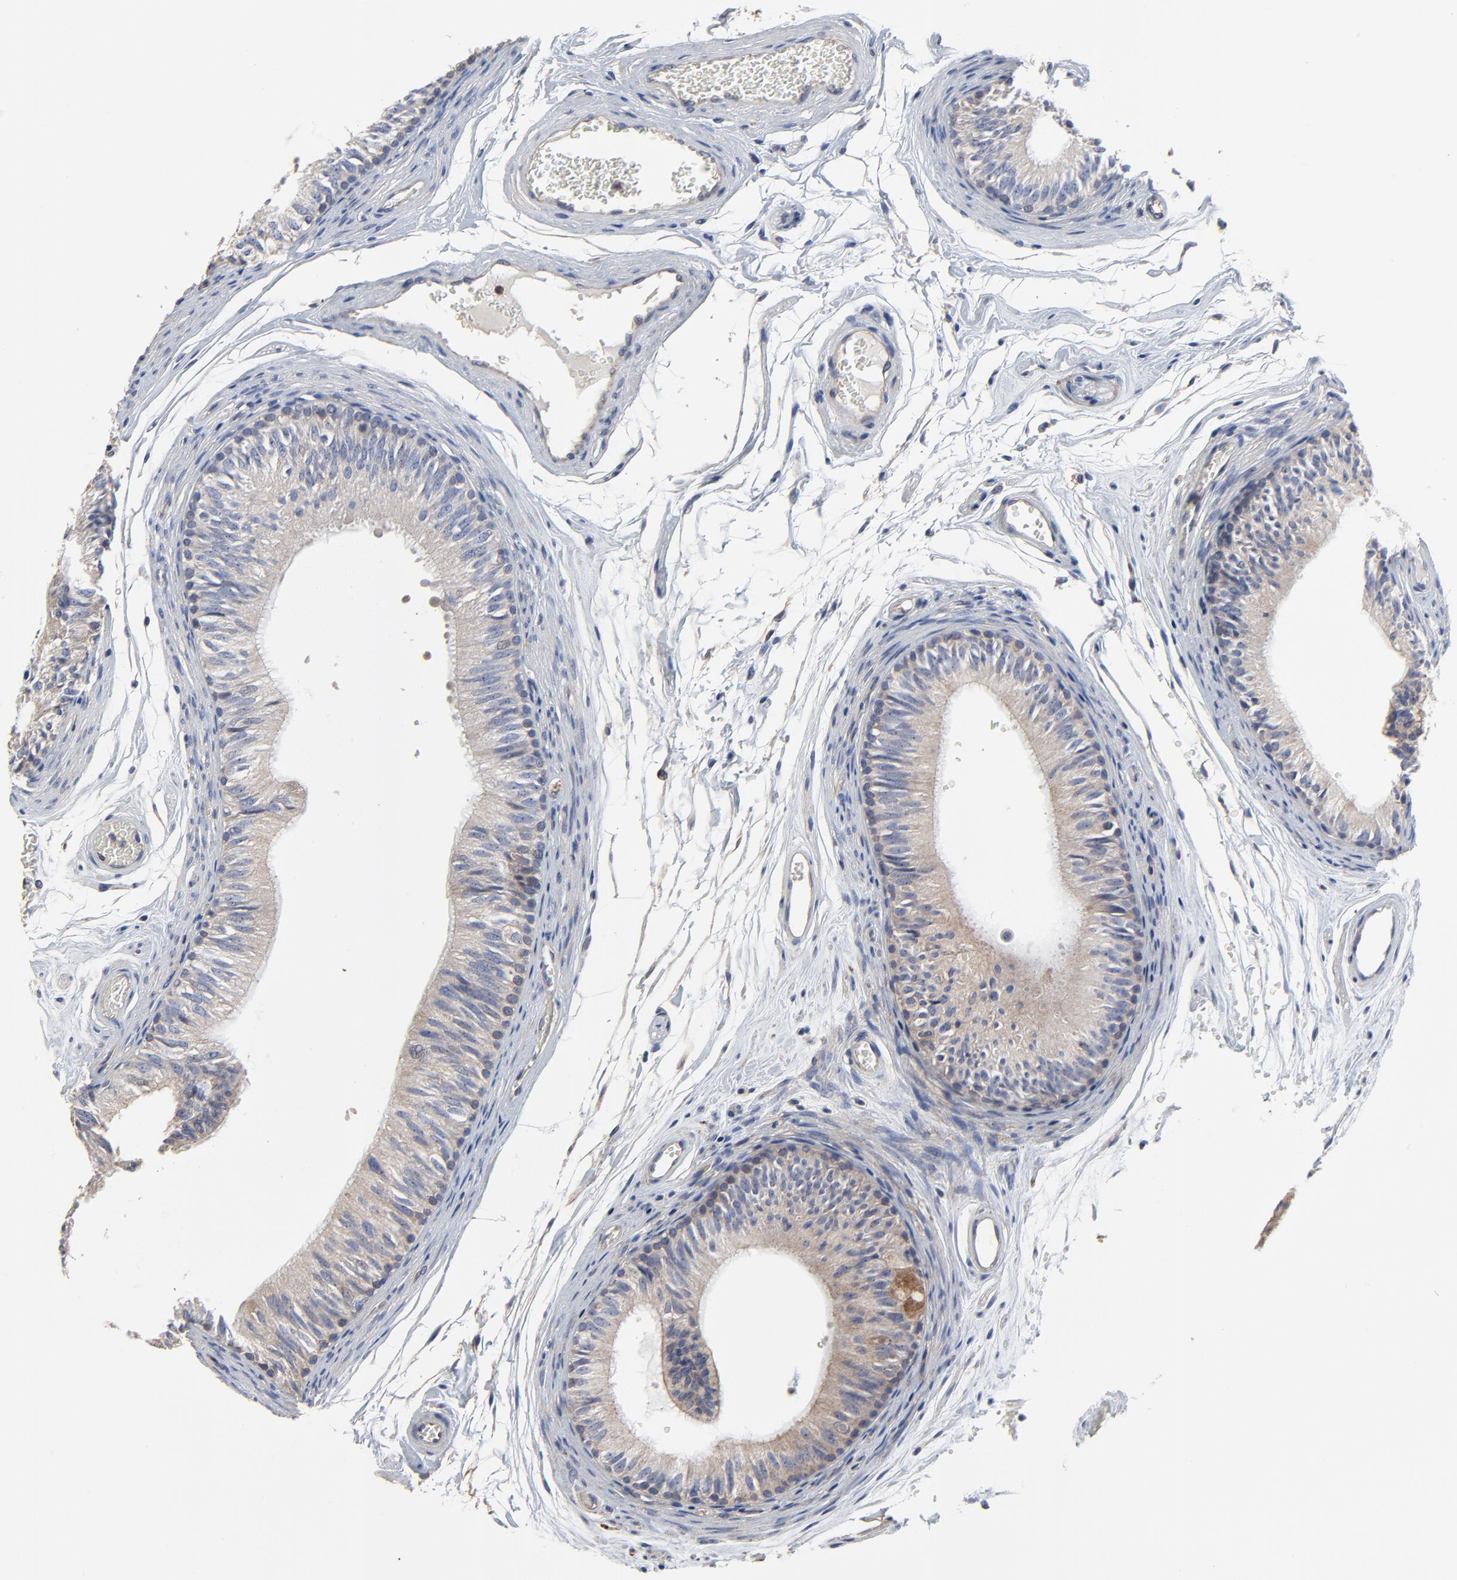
{"staining": {"intensity": "moderate", "quantity": ">75%", "location": "cytoplasmic/membranous"}, "tissue": "epididymis", "cell_type": "Glandular cells", "image_type": "normal", "snomed": [{"axis": "morphology", "description": "Normal tissue, NOS"}, {"axis": "topography", "description": "Testis"}, {"axis": "topography", "description": "Epididymis"}], "caption": "Protein staining reveals moderate cytoplasmic/membranous expression in approximately >75% of glandular cells in unremarkable epididymis.", "gene": "NXF3", "patient": {"sex": "male", "age": 36}}